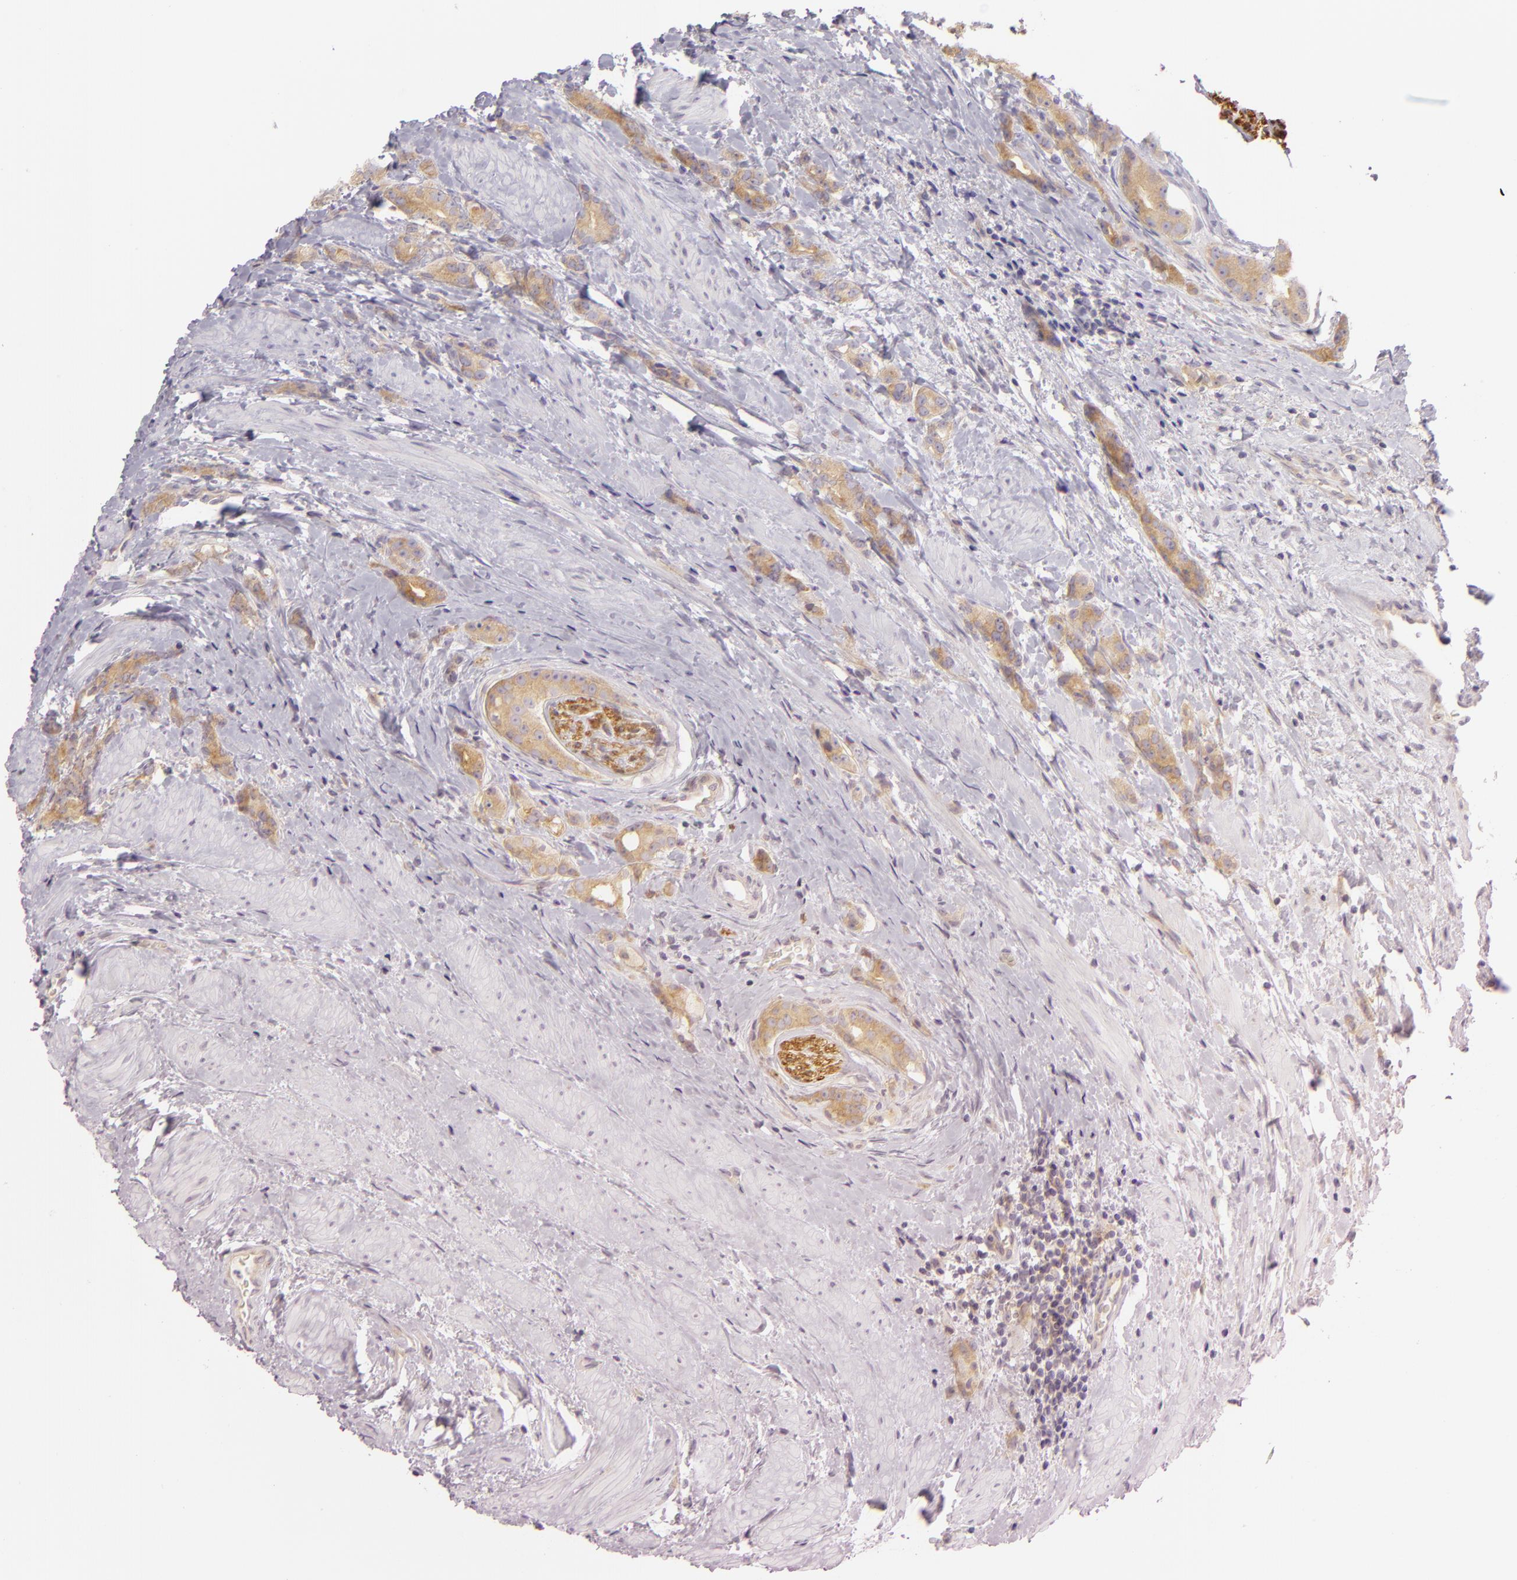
{"staining": {"intensity": "moderate", "quantity": ">75%", "location": "cytoplasmic/membranous"}, "tissue": "prostate cancer", "cell_type": "Tumor cells", "image_type": "cancer", "snomed": [{"axis": "morphology", "description": "Adenocarcinoma, Medium grade"}, {"axis": "topography", "description": "Prostate"}], "caption": "DAB (3,3'-diaminobenzidine) immunohistochemical staining of prostate cancer displays moderate cytoplasmic/membranous protein staining in about >75% of tumor cells.", "gene": "ZC3H7B", "patient": {"sex": "male", "age": 59}}